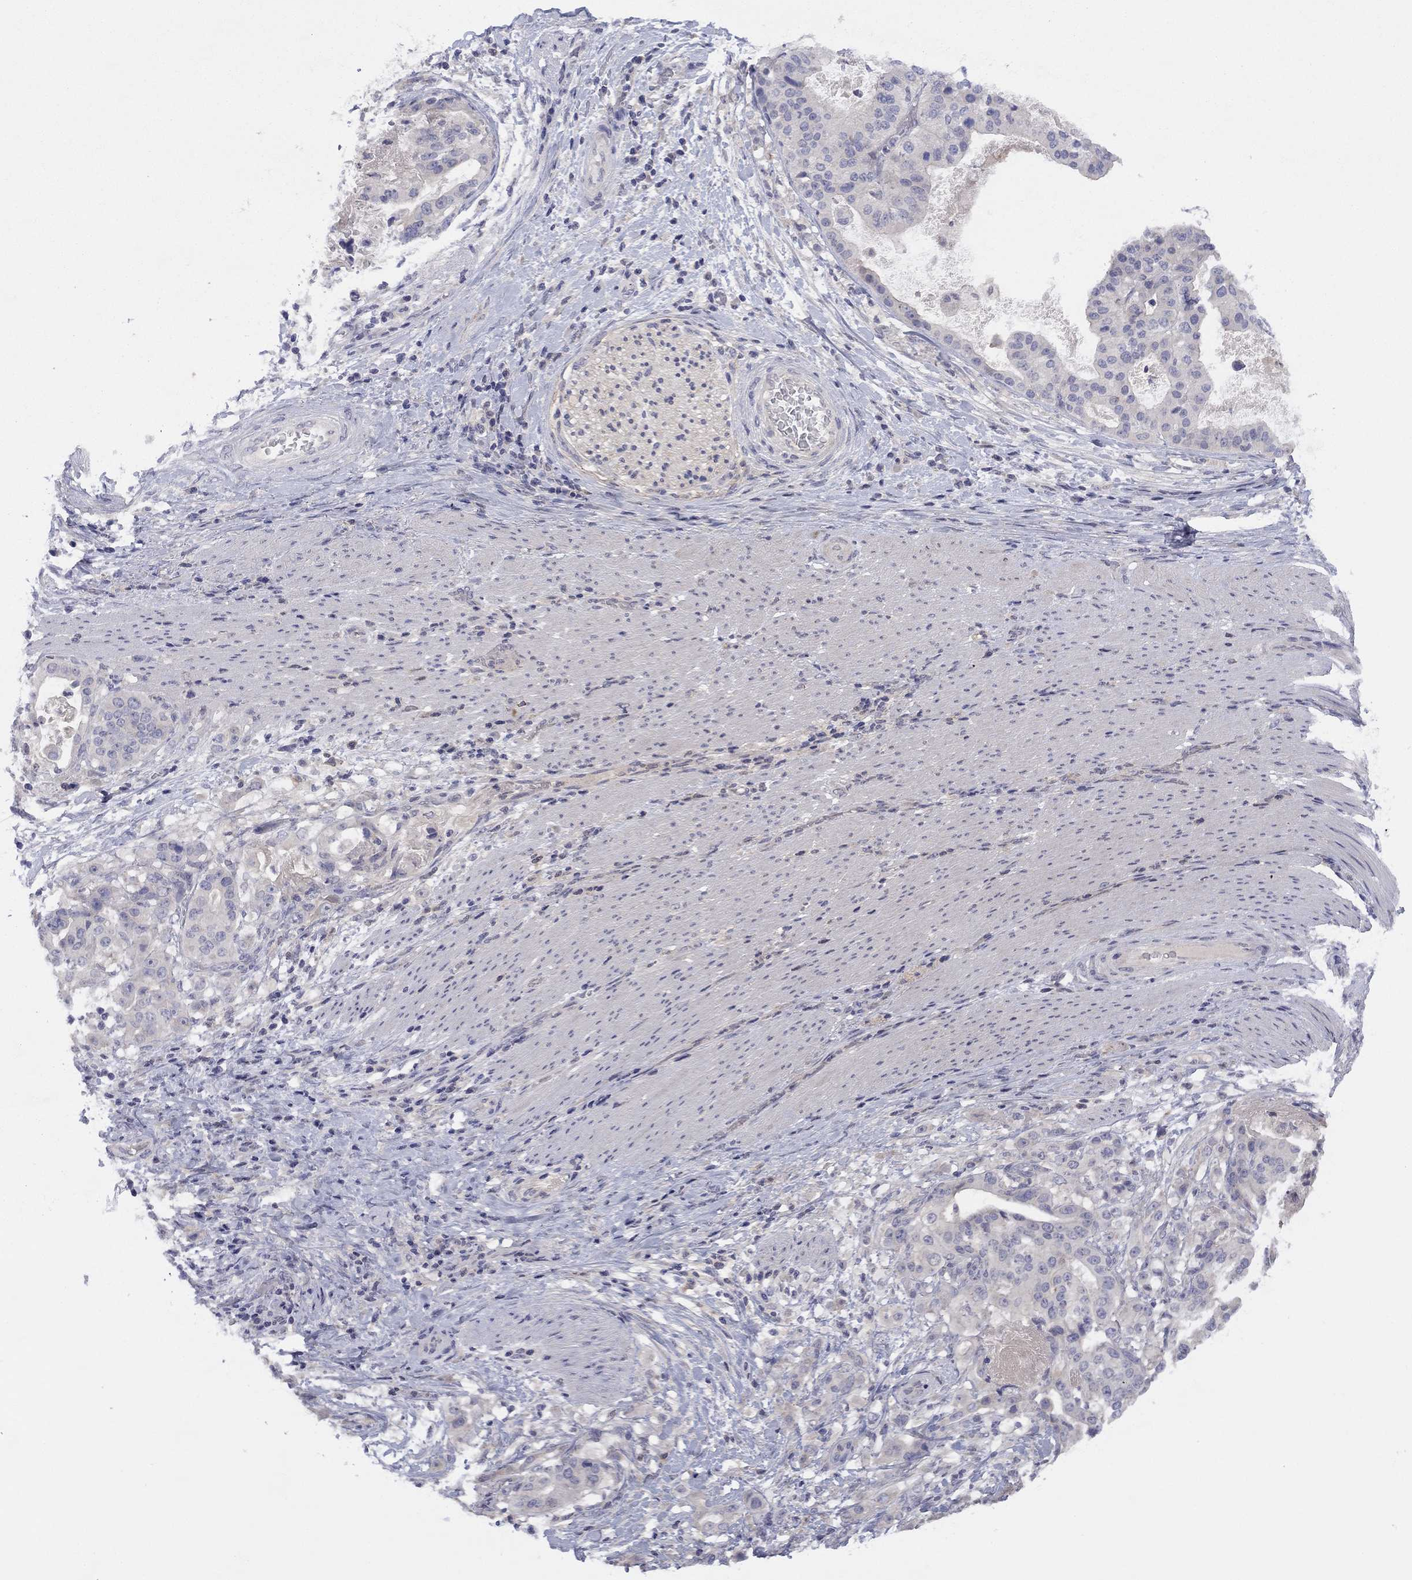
{"staining": {"intensity": "negative", "quantity": "none", "location": "none"}, "tissue": "stomach cancer", "cell_type": "Tumor cells", "image_type": "cancer", "snomed": [{"axis": "morphology", "description": "Adenocarcinoma, NOS"}, {"axis": "topography", "description": "Stomach"}], "caption": "This is an IHC image of stomach adenocarcinoma. There is no staining in tumor cells.", "gene": "CYP2B6", "patient": {"sex": "male", "age": 48}}